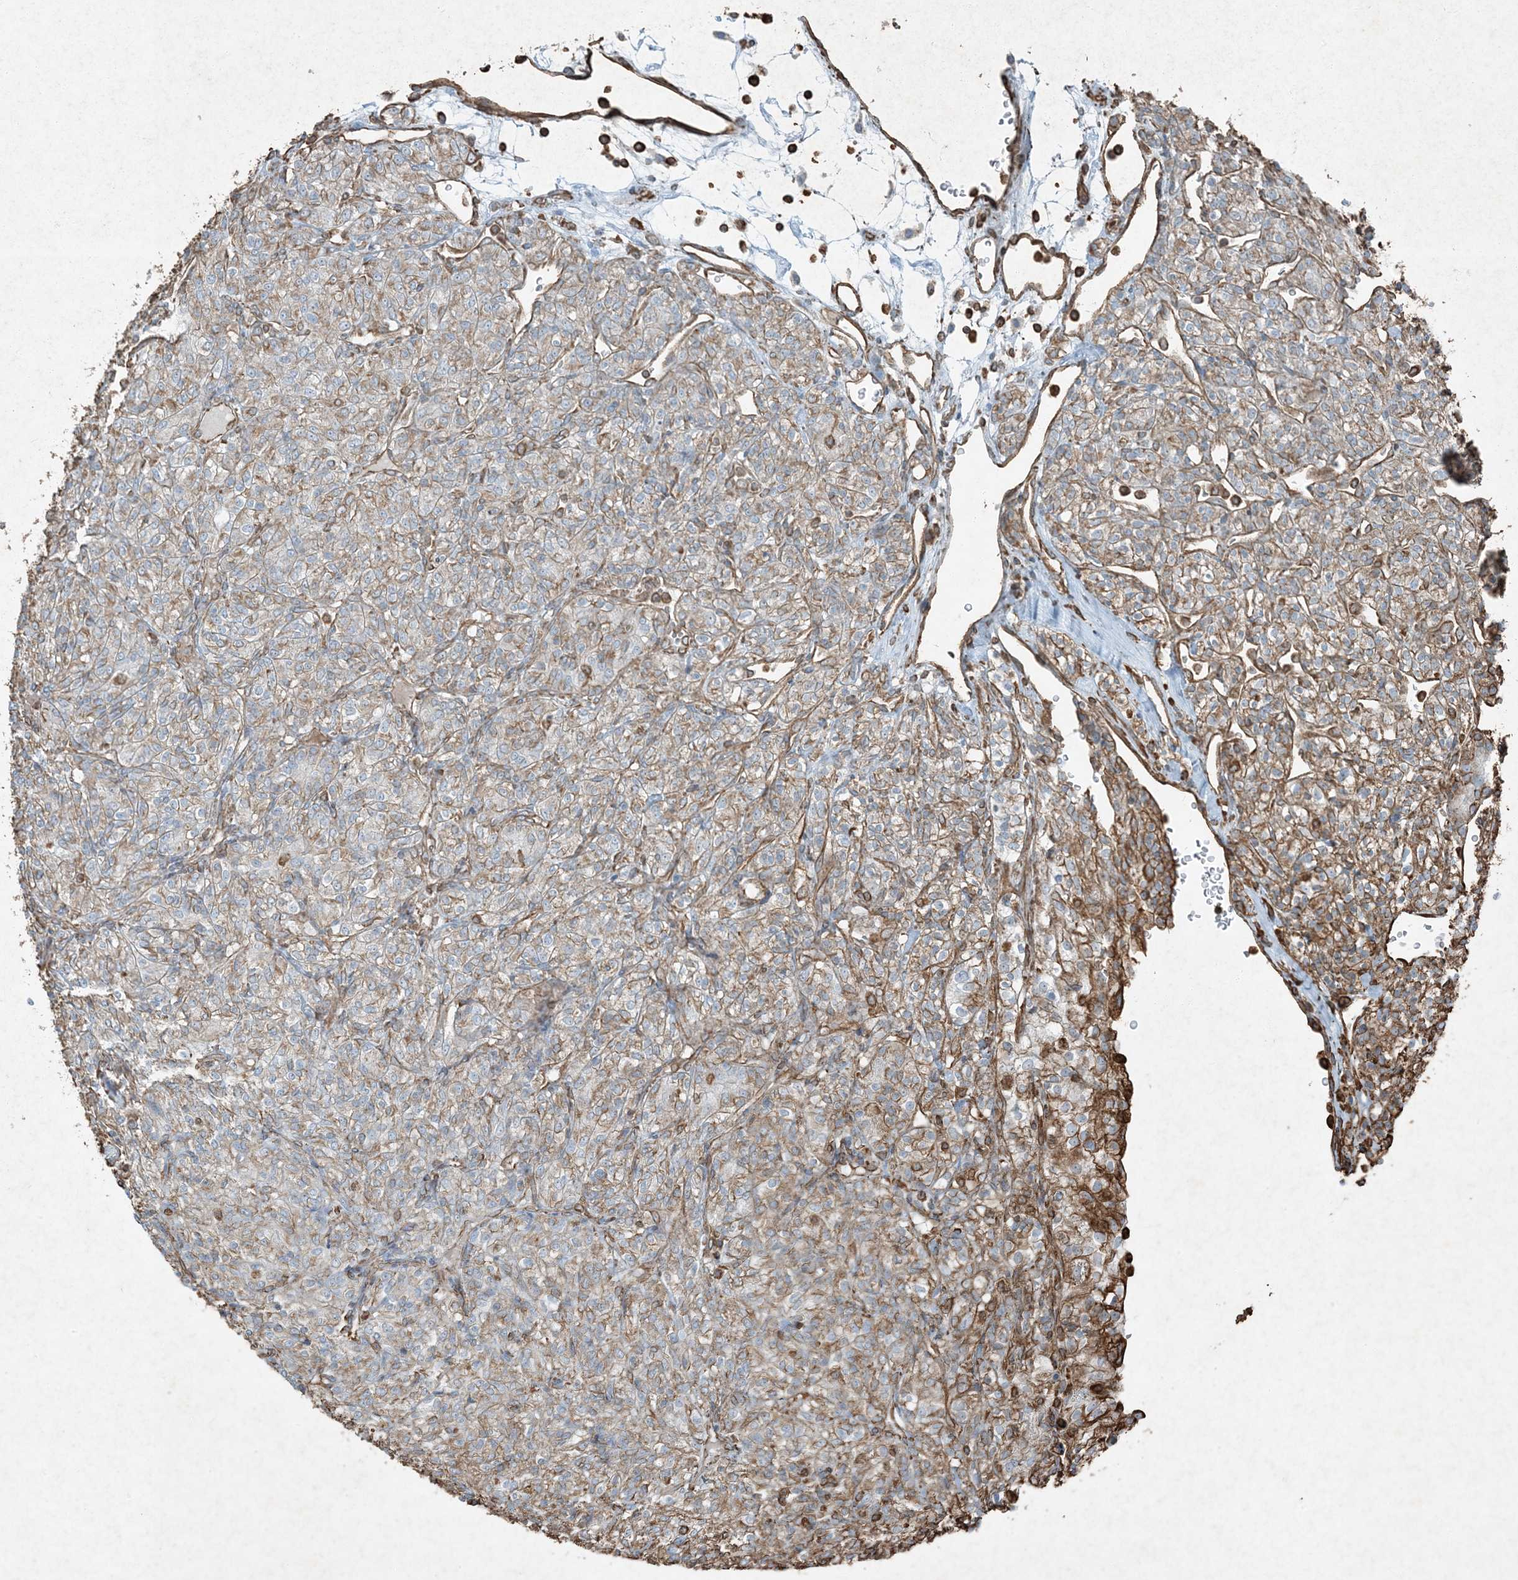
{"staining": {"intensity": "moderate", "quantity": "25%-75%", "location": "cytoplasmic/membranous"}, "tissue": "renal cancer", "cell_type": "Tumor cells", "image_type": "cancer", "snomed": [{"axis": "morphology", "description": "Adenocarcinoma, NOS"}, {"axis": "topography", "description": "Kidney"}], "caption": "Moderate cytoplasmic/membranous positivity for a protein is present in approximately 25%-75% of tumor cells of adenocarcinoma (renal) using immunohistochemistry (IHC).", "gene": "RYK", "patient": {"sex": "male", "age": 77}}